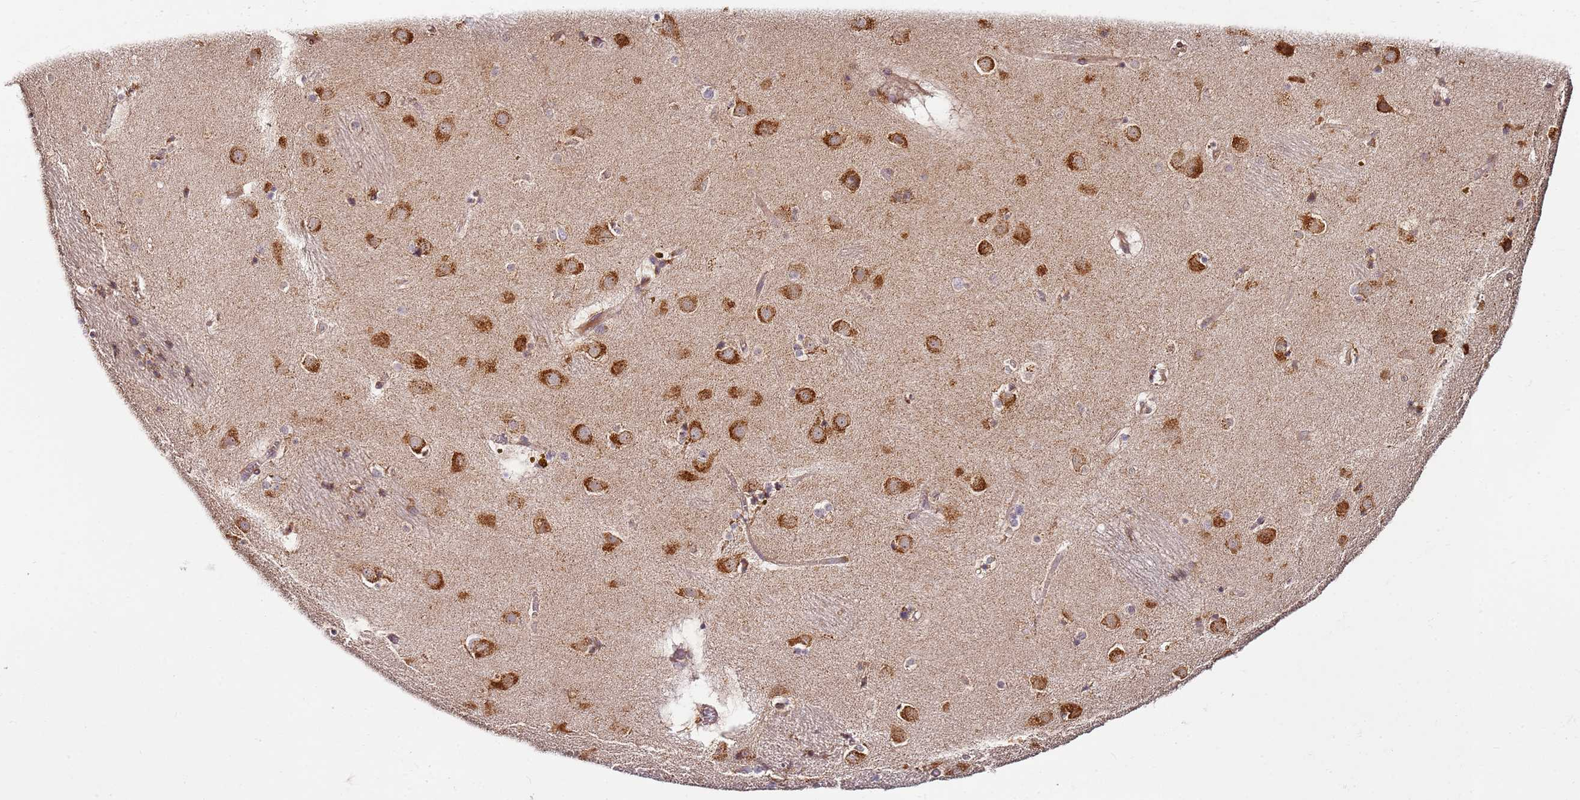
{"staining": {"intensity": "weak", "quantity": "<25%", "location": "cytoplasmic/membranous"}, "tissue": "caudate", "cell_type": "Glial cells", "image_type": "normal", "snomed": [{"axis": "morphology", "description": "Normal tissue, NOS"}, {"axis": "topography", "description": "Lateral ventricle wall"}], "caption": "The image reveals no significant positivity in glial cells of caudate.", "gene": "RPS3A", "patient": {"sex": "male", "age": 70}}